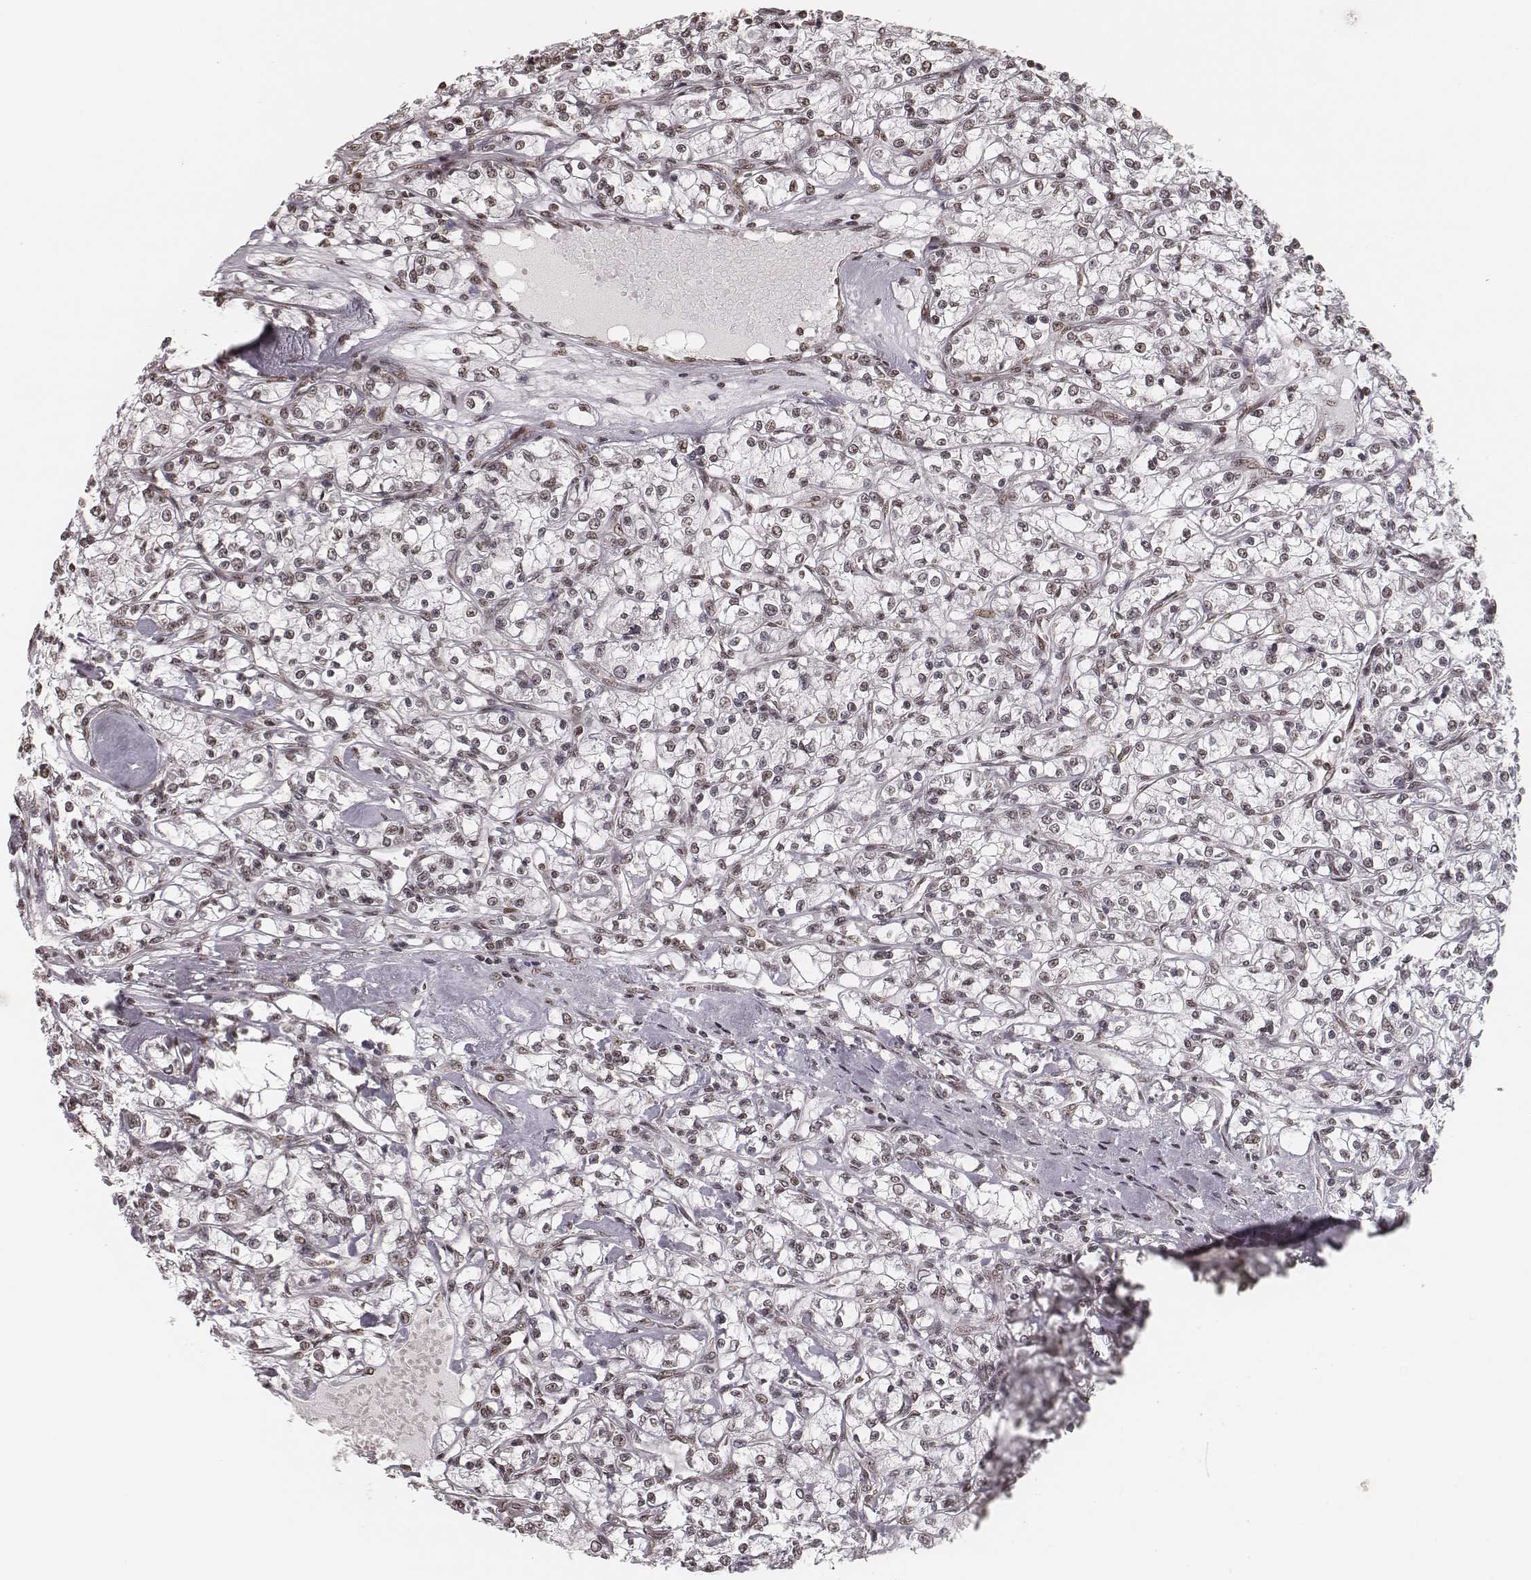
{"staining": {"intensity": "weak", "quantity": "25%-75%", "location": "nuclear"}, "tissue": "renal cancer", "cell_type": "Tumor cells", "image_type": "cancer", "snomed": [{"axis": "morphology", "description": "Adenocarcinoma, NOS"}, {"axis": "topography", "description": "Kidney"}], "caption": "Immunohistochemistry (IHC) (DAB (3,3'-diaminobenzidine)) staining of human renal cancer (adenocarcinoma) demonstrates weak nuclear protein expression in approximately 25%-75% of tumor cells.", "gene": "HMGA2", "patient": {"sex": "female", "age": 59}}